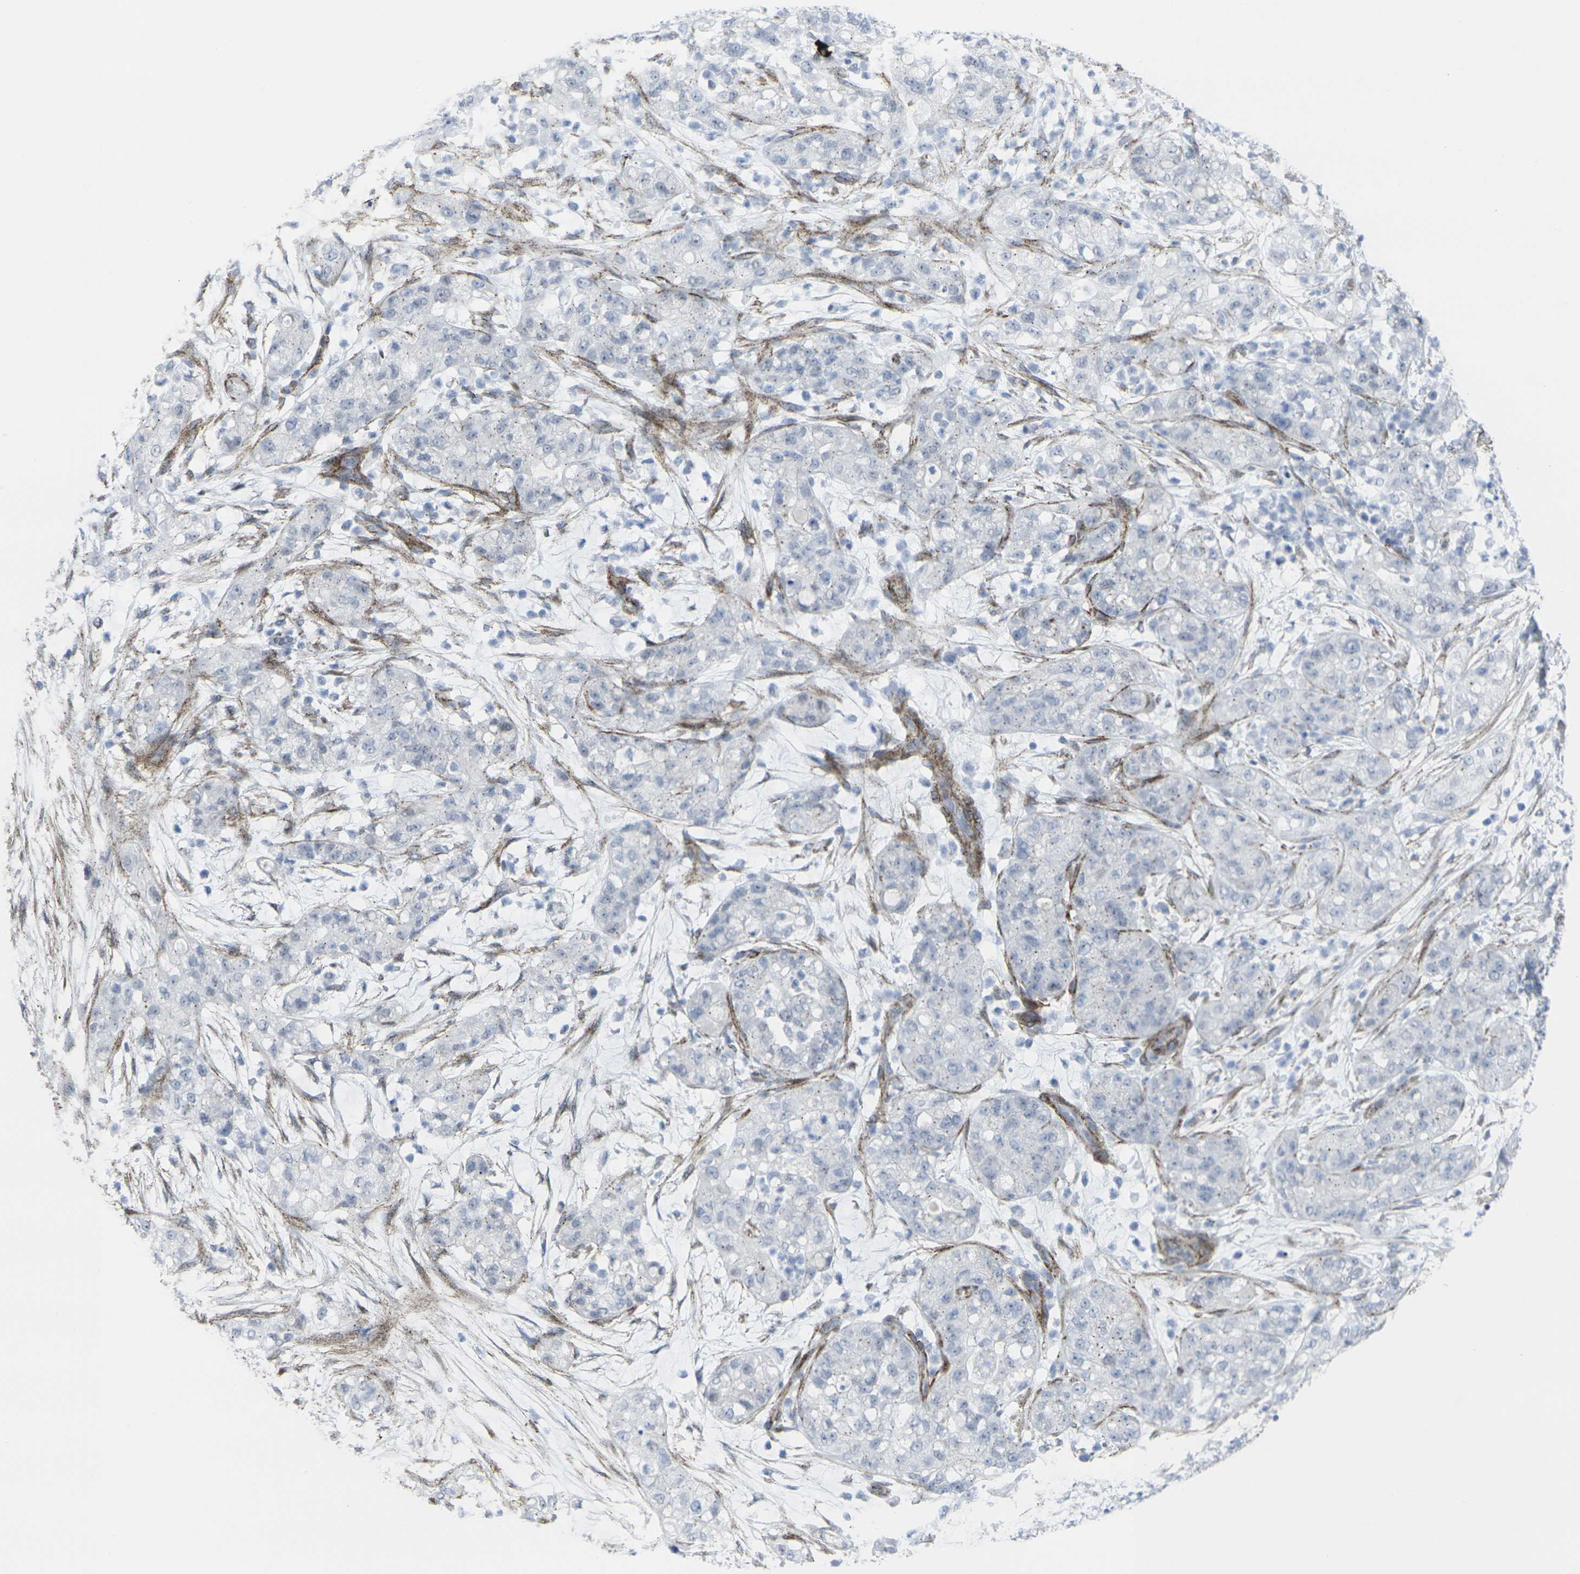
{"staining": {"intensity": "negative", "quantity": "none", "location": "none"}, "tissue": "pancreatic cancer", "cell_type": "Tumor cells", "image_type": "cancer", "snomed": [{"axis": "morphology", "description": "Adenocarcinoma, NOS"}, {"axis": "topography", "description": "Pancreas"}], "caption": "Pancreatic cancer (adenocarcinoma) was stained to show a protein in brown. There is no significant positivity in tumor cells.", "gene": "CDH11", "patient": {"sex": "female", "age": 78}}